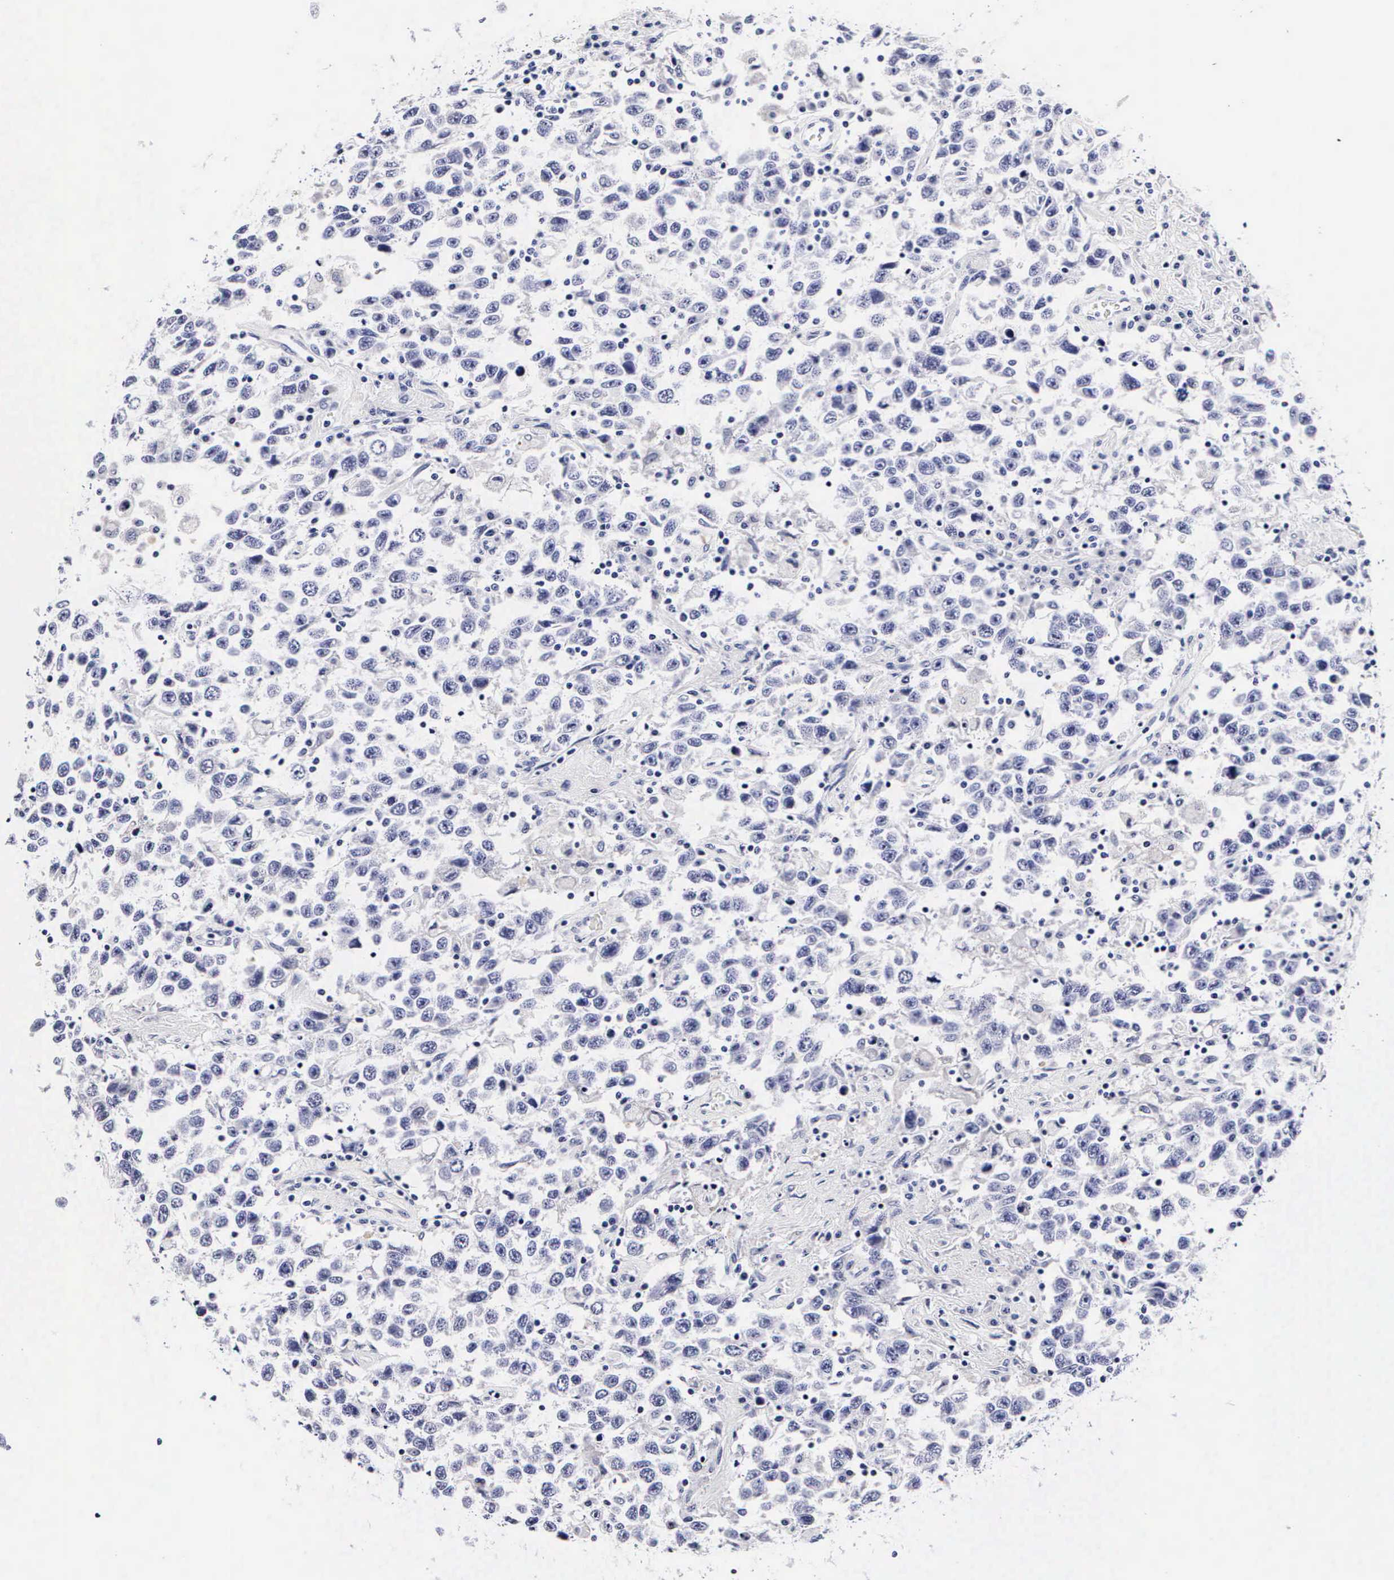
{"staining": {"intensity": "negative", "quantity": "none", "location": "none"}, "tissue": "testis cancer", "cell_type": "Tumor cells", "image_type": "cancer", "snomed": [{"axis": "morphology", "description": "Seminoma, NOS"}, {"axis": "topography", "description": "Testis"}], "caption": "The histopathology image exhibits no staining of tumor cells in testis cancer (seminoma). Nuclei are stained in blue.", "gene": "RNASE6", "patient": {"sex": "male", "age": 41}}